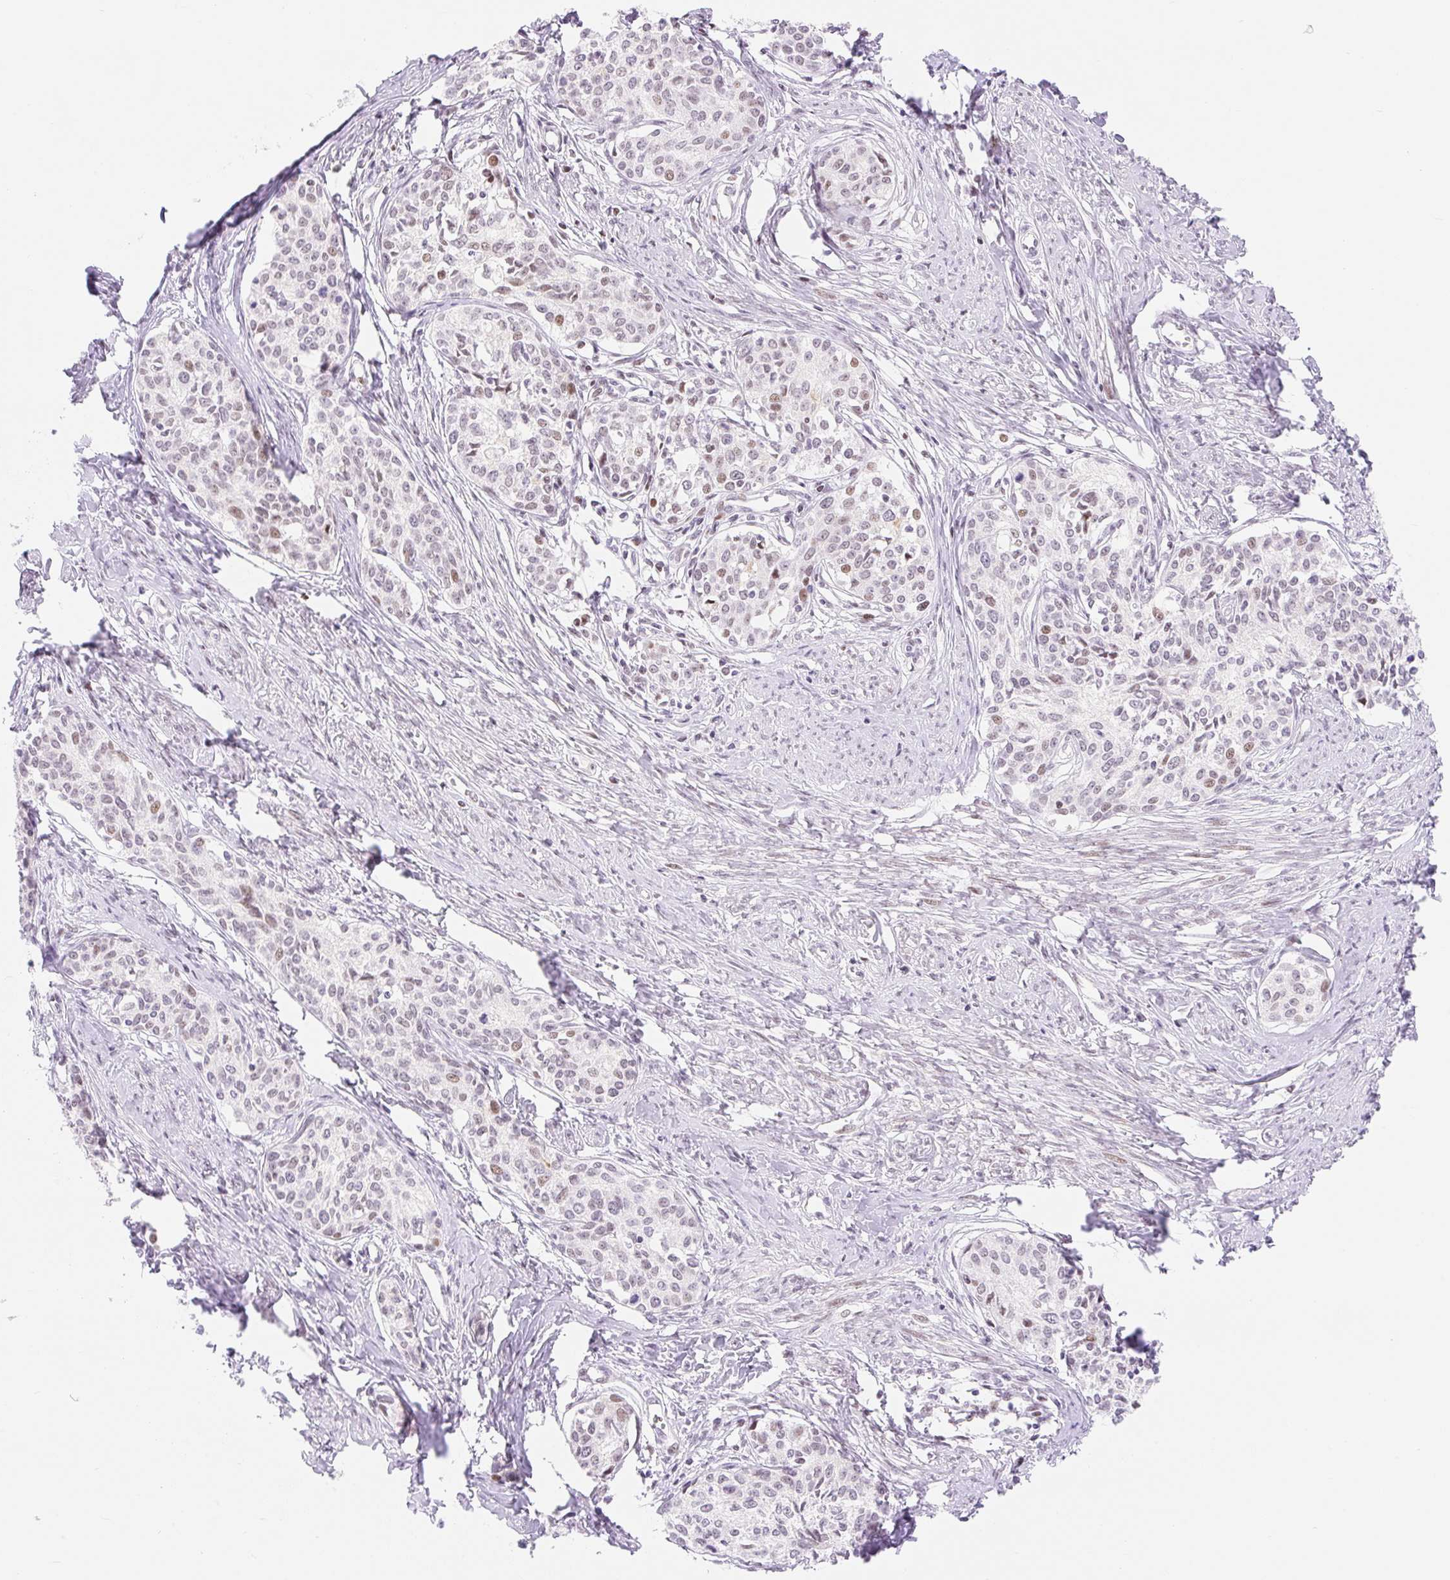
{"staining": {"intensity": "weak", "quantity": "<25%", "location": "nuclear"}, "tissue": "cervical cancer", "cell_type": "Tumor cells", "image_type": "cancer", "snomed": [{"axis": "morphology", "description": "Squamous cell carcinoma, NOS"}, {"axis": "morphology", "description": "Adenocarcinoma, NOS"}, {"axis": "topography", "description": "Cervix"}], "caption": "This is an immunohistochemistry (IHC) image of cervical cancer (adenocarcinoma). There is no expression in tumor cells.", "gene": "H2BW1", "patient": {"sex": "female", "age": 52}}